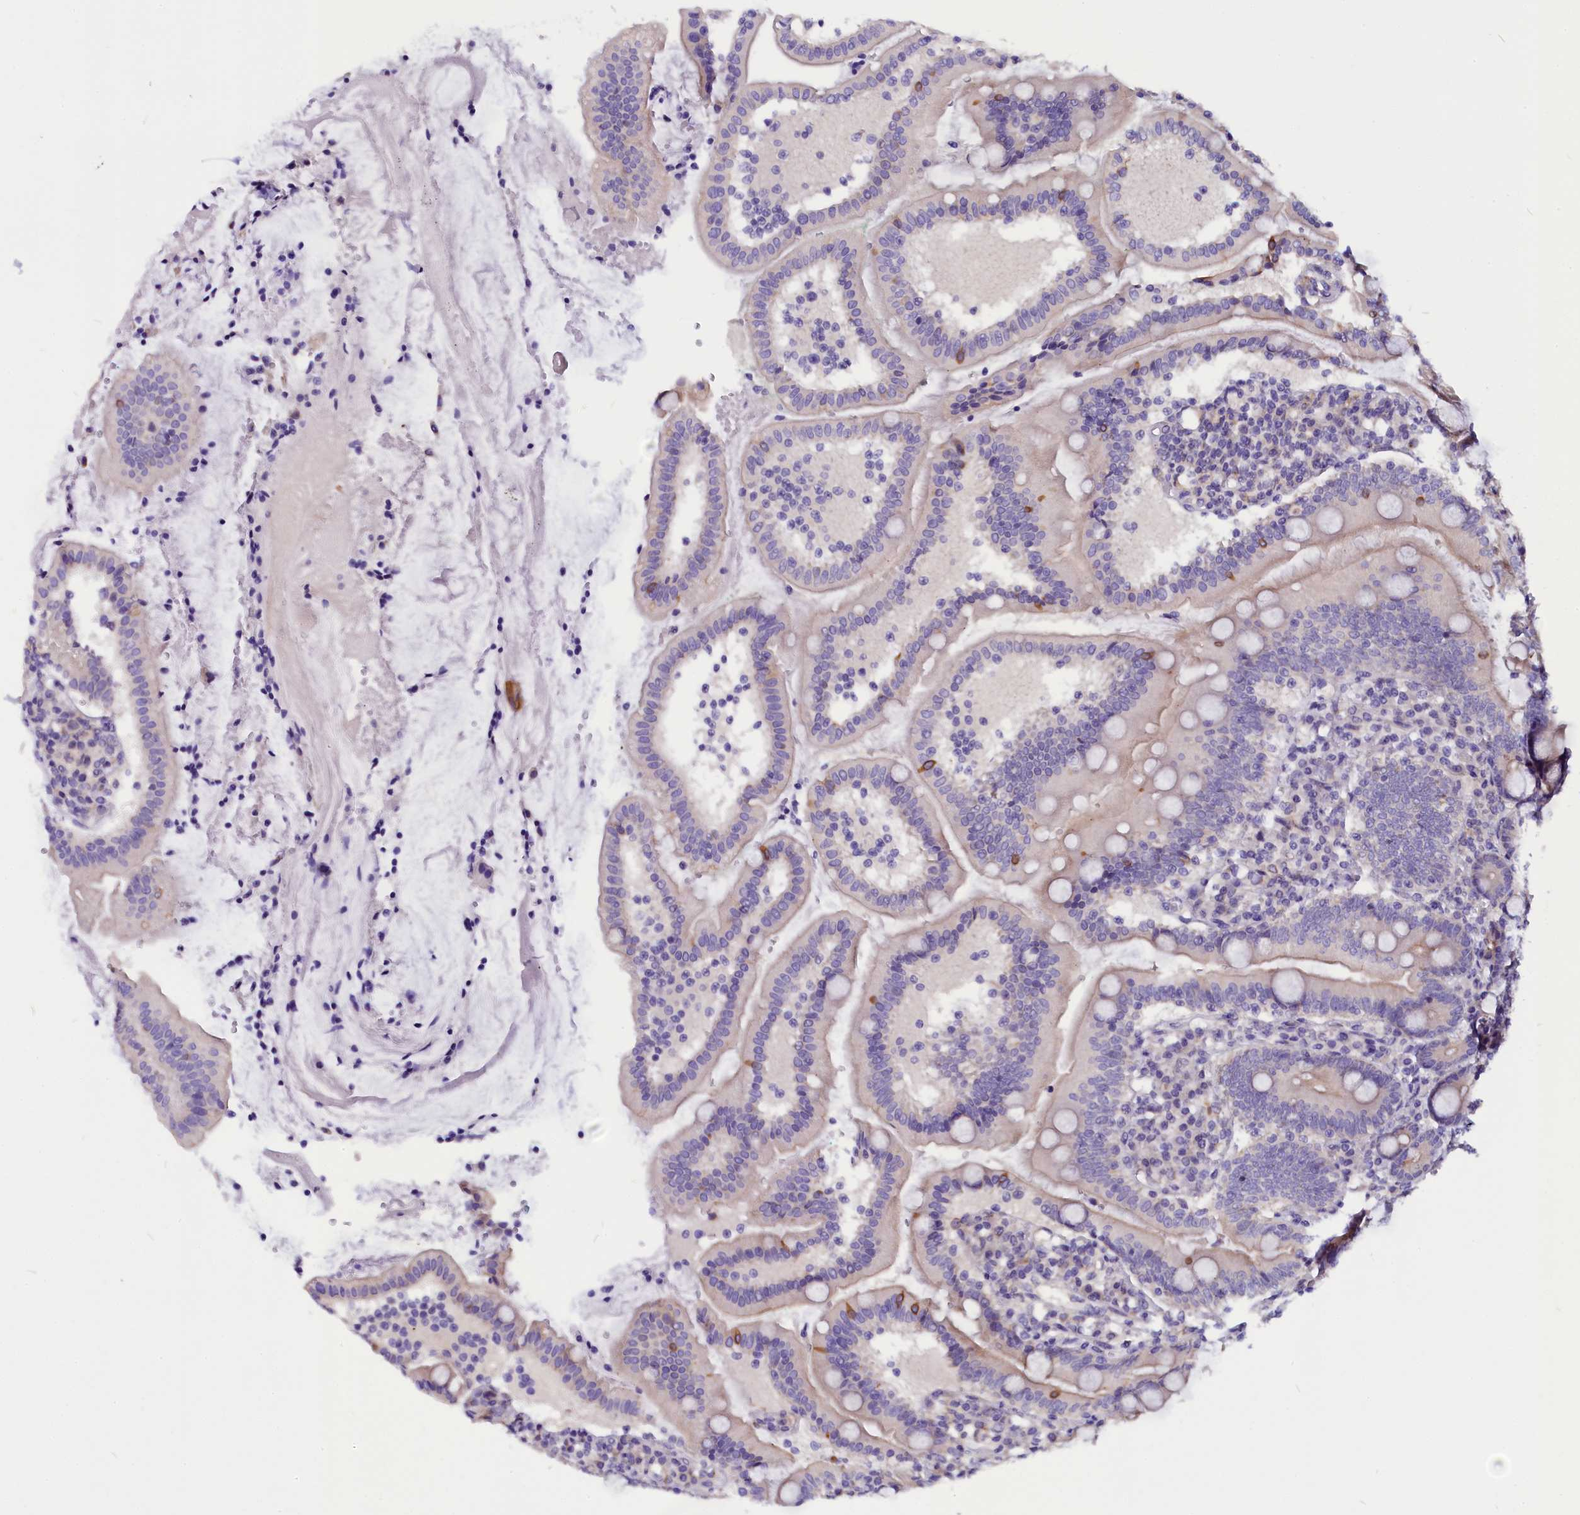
{"staining": {"intensity": "moderate", "quantity": "<25%", "location": "cytoplasmic/membranous"}, "tissue": "duodenum", "cell_type": "Glandular cells", "image_type": "normal", "snomed": [{"axis": "morphology", "description": "Normal tissue, NOS"}, {"axis": "topography", "description": "Duodenum"}], "caption": "This is an image of immunohistochemistry (IHC) staining of benign duodenum, which shows moderate expression in the cytoplasmic/membranous of glandular cells.", "gene": "CEP170", "patient": {"sex": "female", "age": 67}}